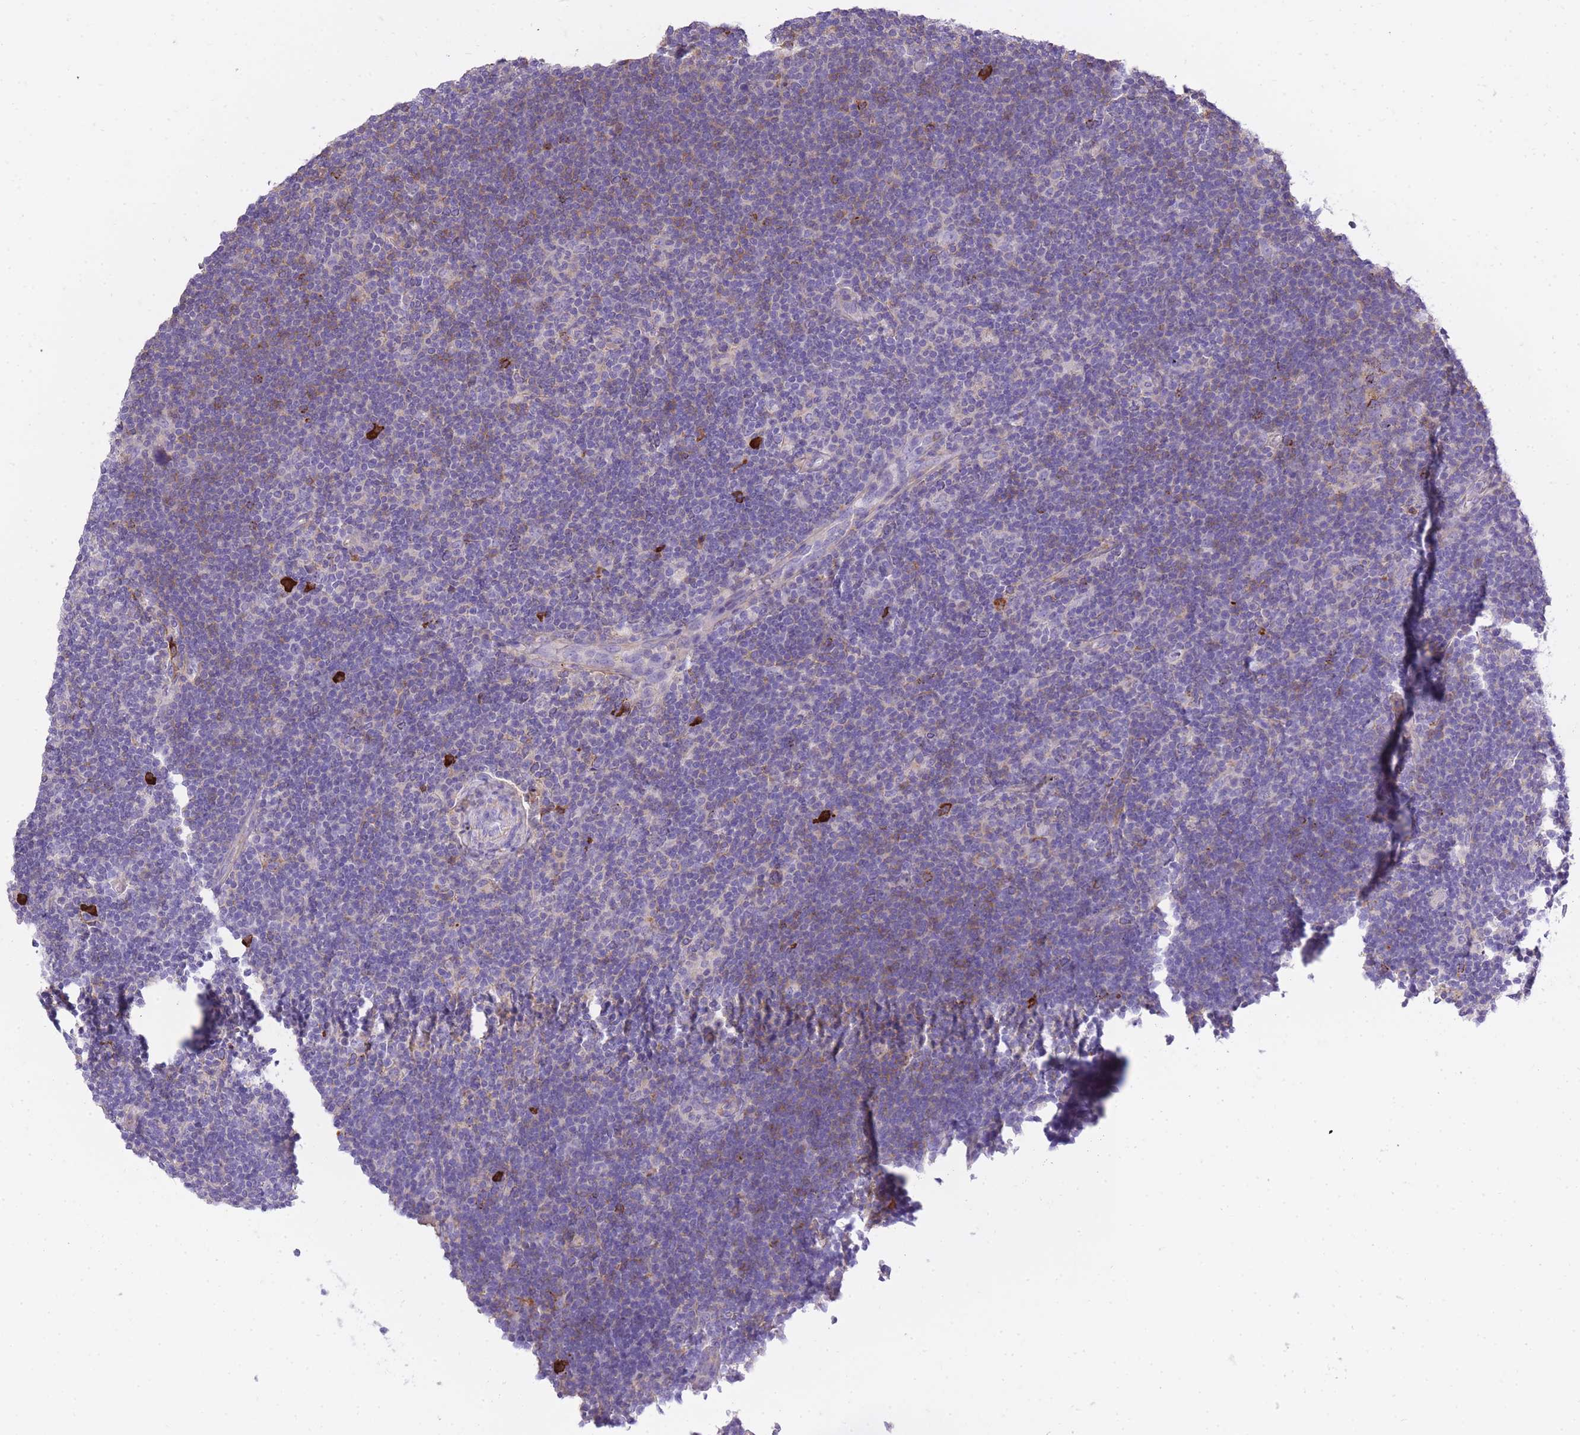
{"staining": {"intensity": "negative", "quantity": "none", "location": "none"}, "tissue": "lymphoma", "cell_type": "Tumor cells", "image_type": "cancer", "snomed": [{"axis": "morphology", "description": "Hodgkin's disease, NOS"}, {"axis": "topography", "description": "Lymph node"}], "caption": "A high-resolution micrograph shows immunohistochemistry (IHC) staining of Hodgkin's disease, which displays no significant positivity in tumor cells. (DAB IHC, high magnification).", "gene": "IGKV1D-42", "patient": {"sex": "female", "age": 57}}